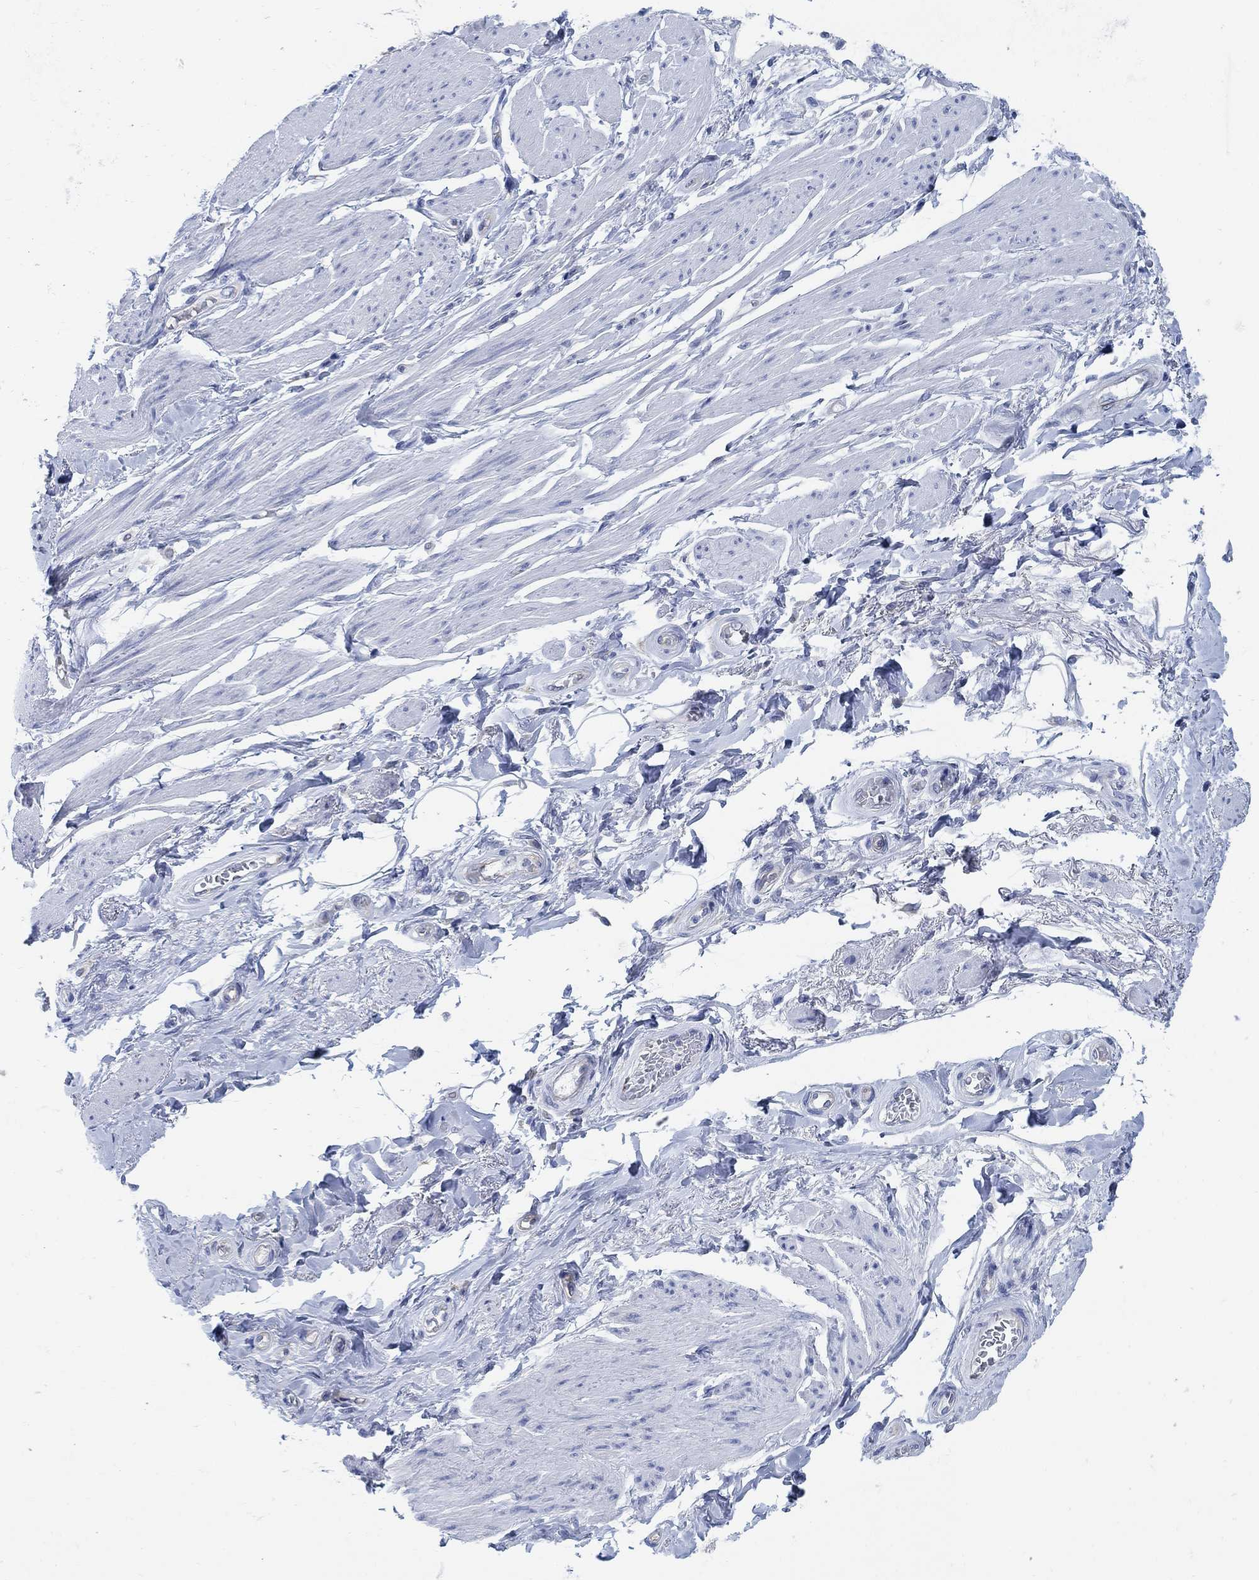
{"staining": {"intensity": "negative", "quantity": "none", "location": "none"}, "tissue": "adipose tissue", "cell_type": "Adipocytes", "image_type": "normal", "snomed": [{"axis": "morphology", "description": "Normal tissue, NOS"}, {"axis": "topography", "description": "Skeletal muscle"}, {"axis": "topography", "description": "Anal"}, {"axis": "topography", "description": "Peripheral nerve tissue"}], "caption": "The IHC photomicrograph has no significant expression in adipocytes of adipose tissue.", "gene": "PHF21B", "patient": {"sex": "male", "age": 53}}